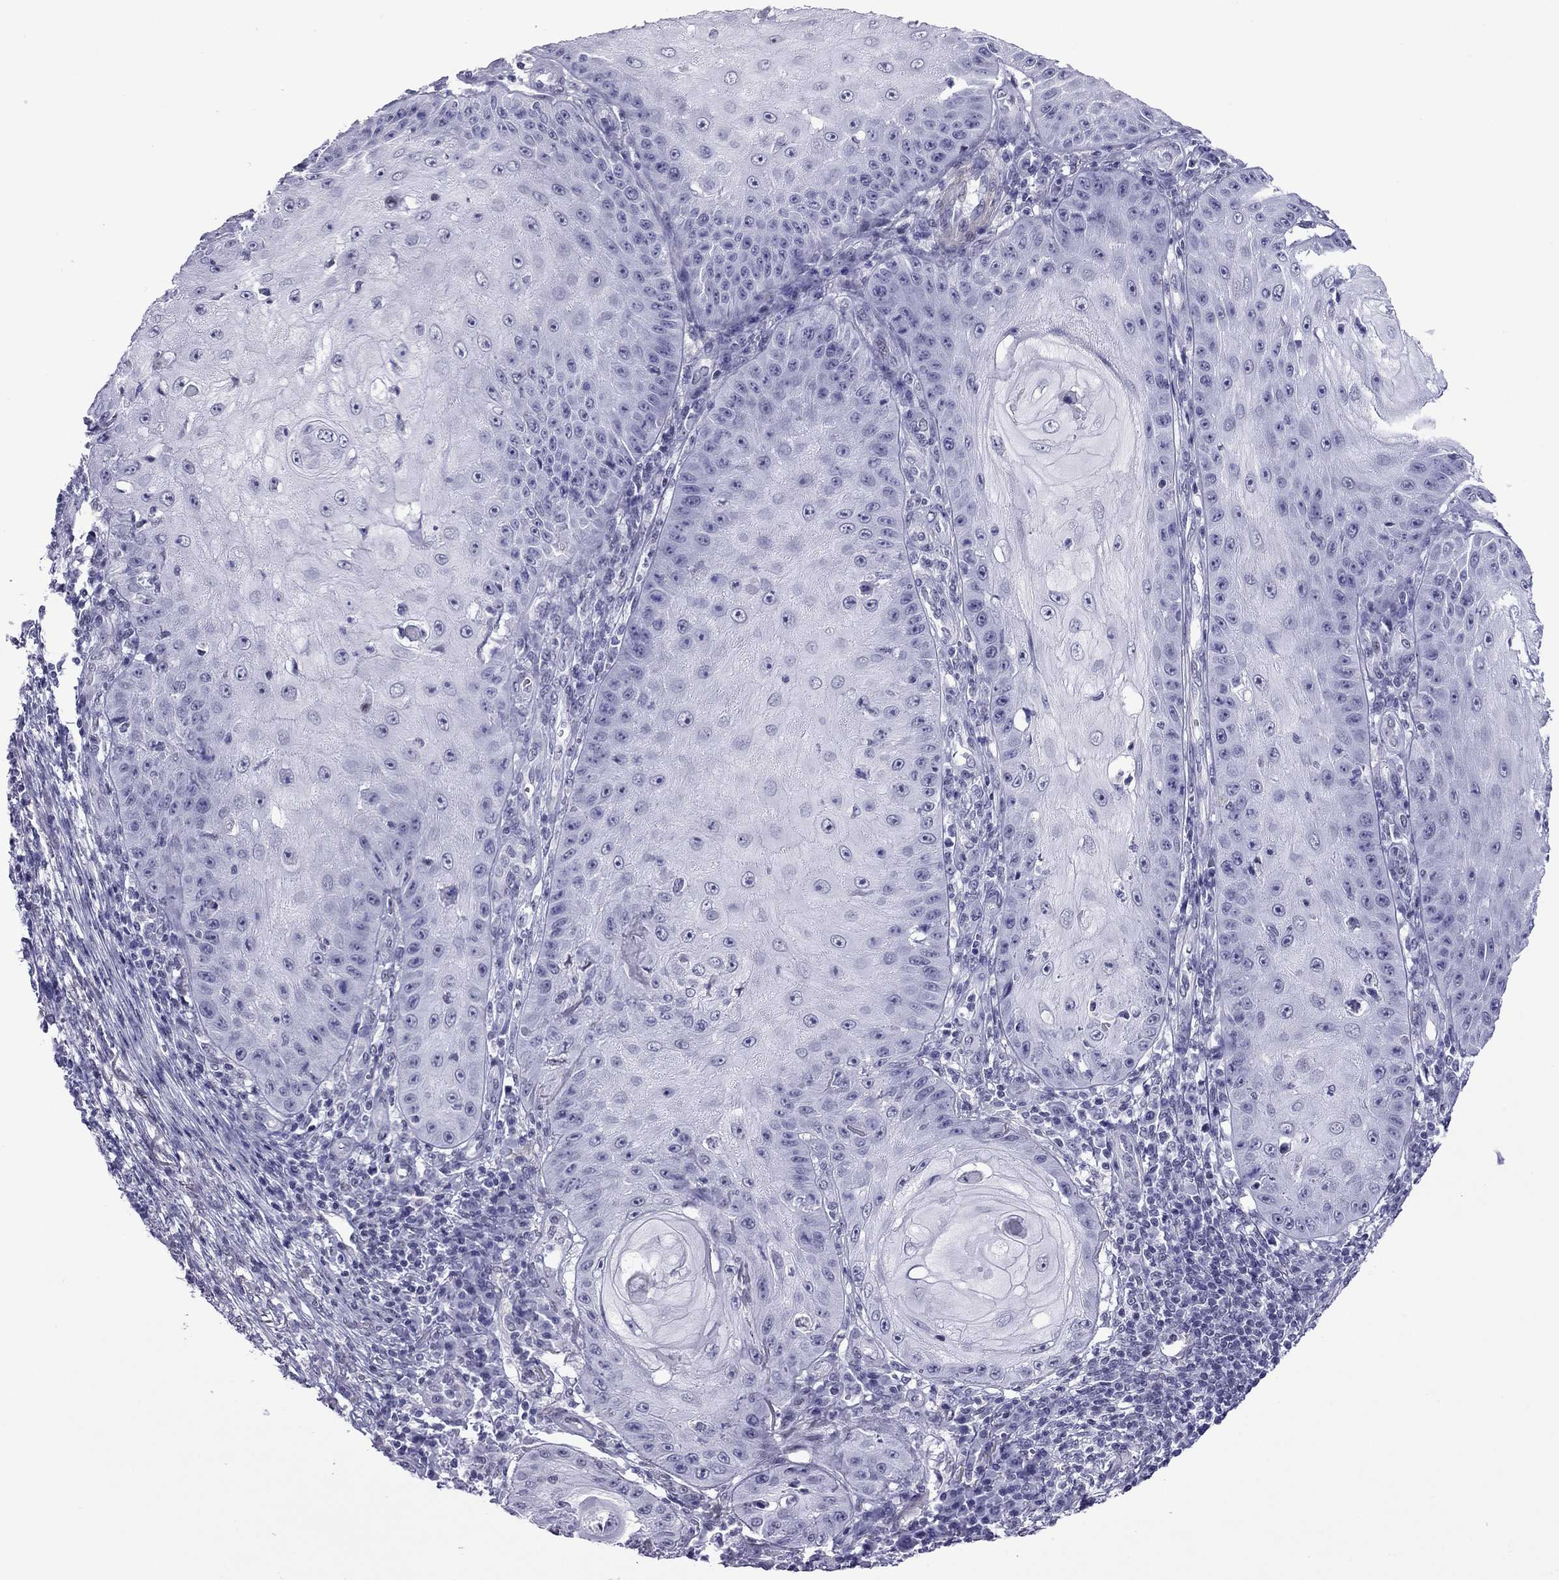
{"staining": {"intensity": "negative", "quantity": "none", "location": "none"}, "tissue": "skin cancer", "cell_type": "Tumor cells", "image_type": "cancer", "snomed": [{"axis": "morphology", "description": "Squamous cell carcinoma, NOS"}, {"axis": "topography", "description": "Skin"}], "caption": "The photomicrograph displays no staining of tumor cells in squamous cell carcinoma (skin).", "gene": "ZNF646", "patient": {"sex": "male", "age": 70}}